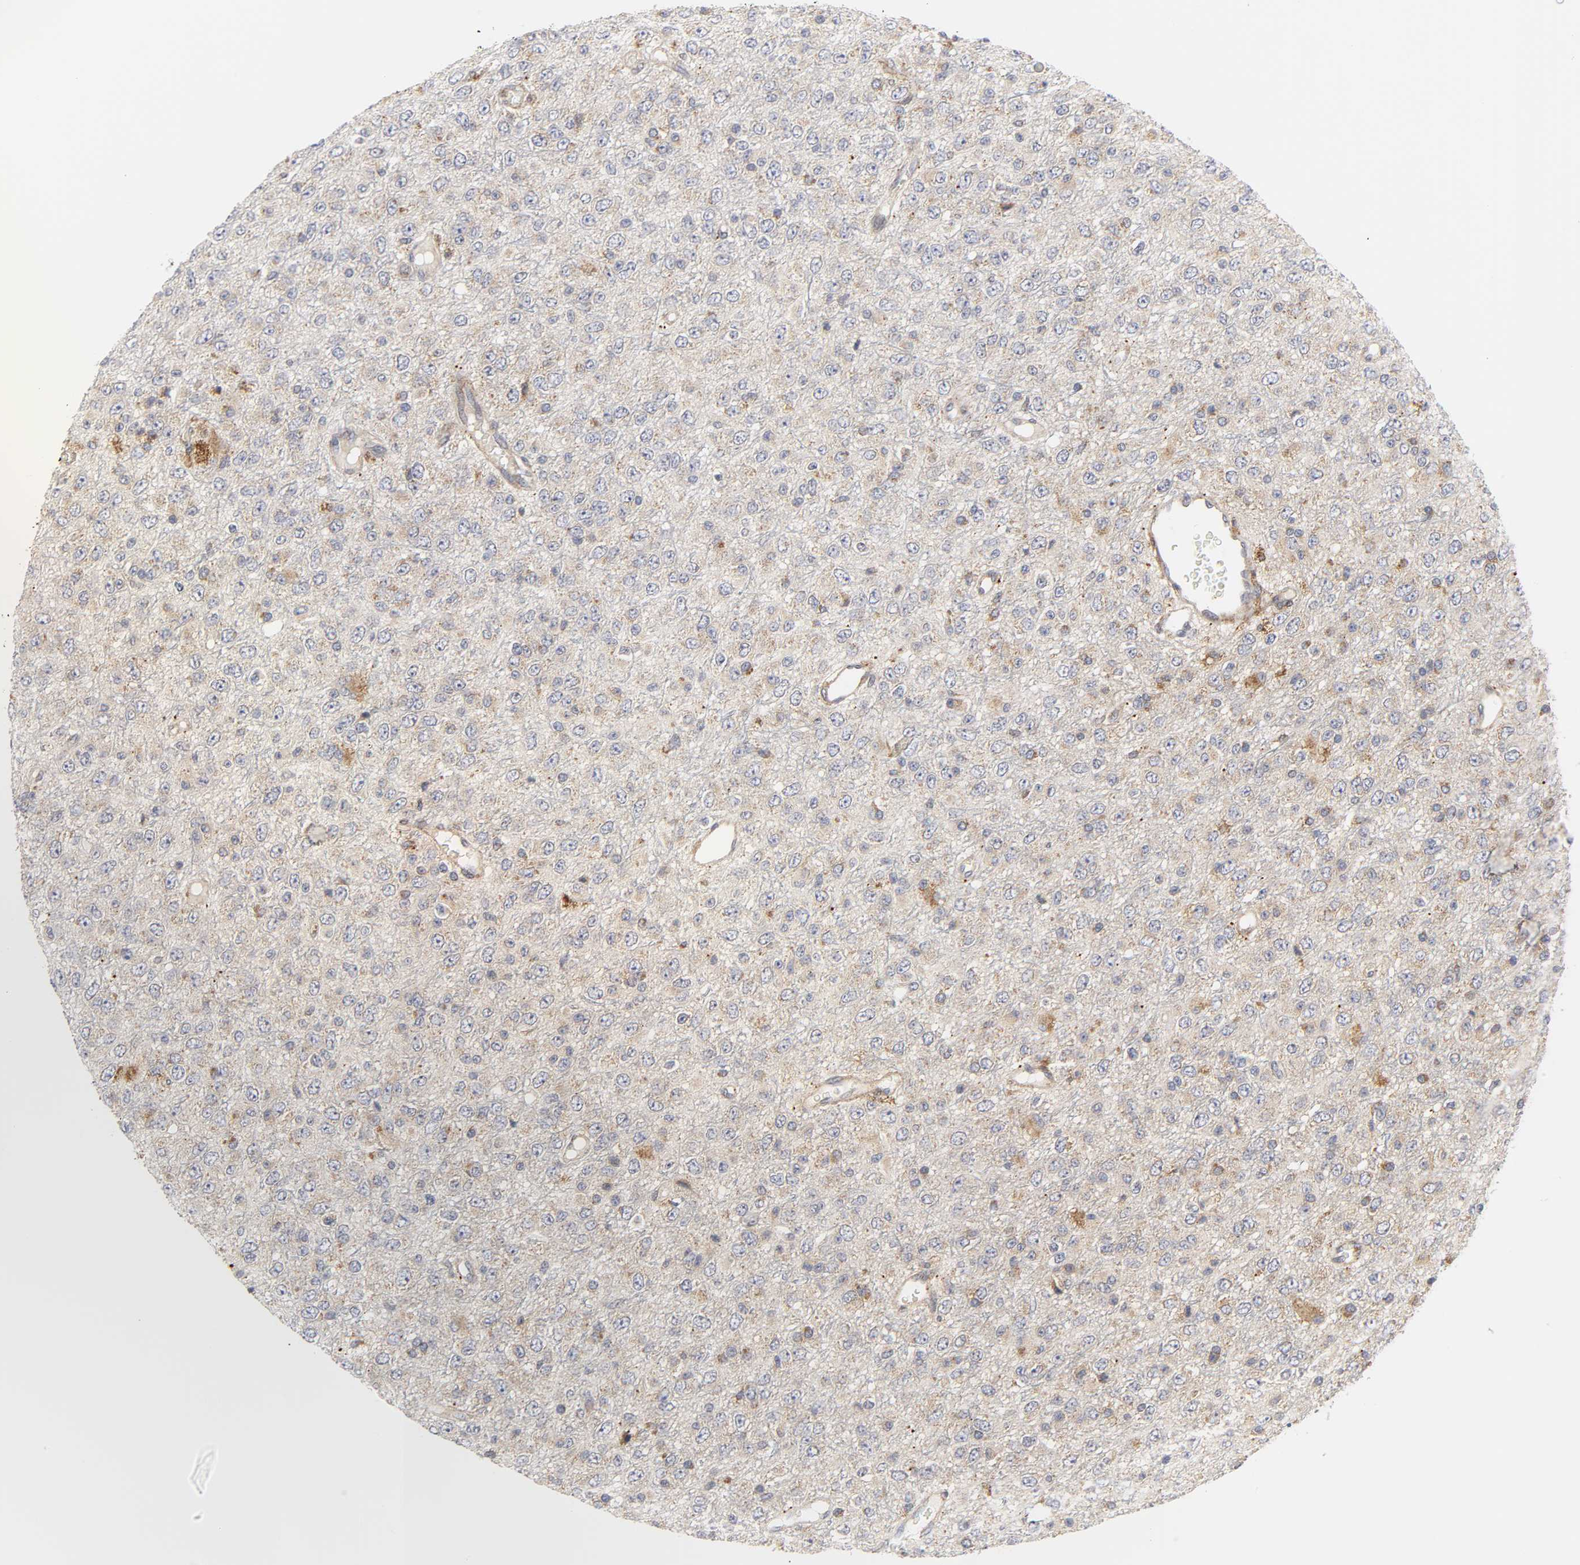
{"staining": {"intensity": "moderate", "quantity": ">75%", "location": "cytoplasmic/membranous"}, "tissue": "glioma", "cell_type": "Tumor cells", "image_type": "cancer", "snomed": [{"axis": "morphology", "description": "Glioma, malignant, High grade"}, {"axis": "topography", "description": "pancreas cauda"}], "caption": "Immunohistochemistry (IHC) of human malignant high-grade glioma demonstrates medium levels of moderate cytoplasmic/membranous expression in about >75% of tumor cells.", "gene": "BAX", "patient": {"sex": "male", "age": 60}}